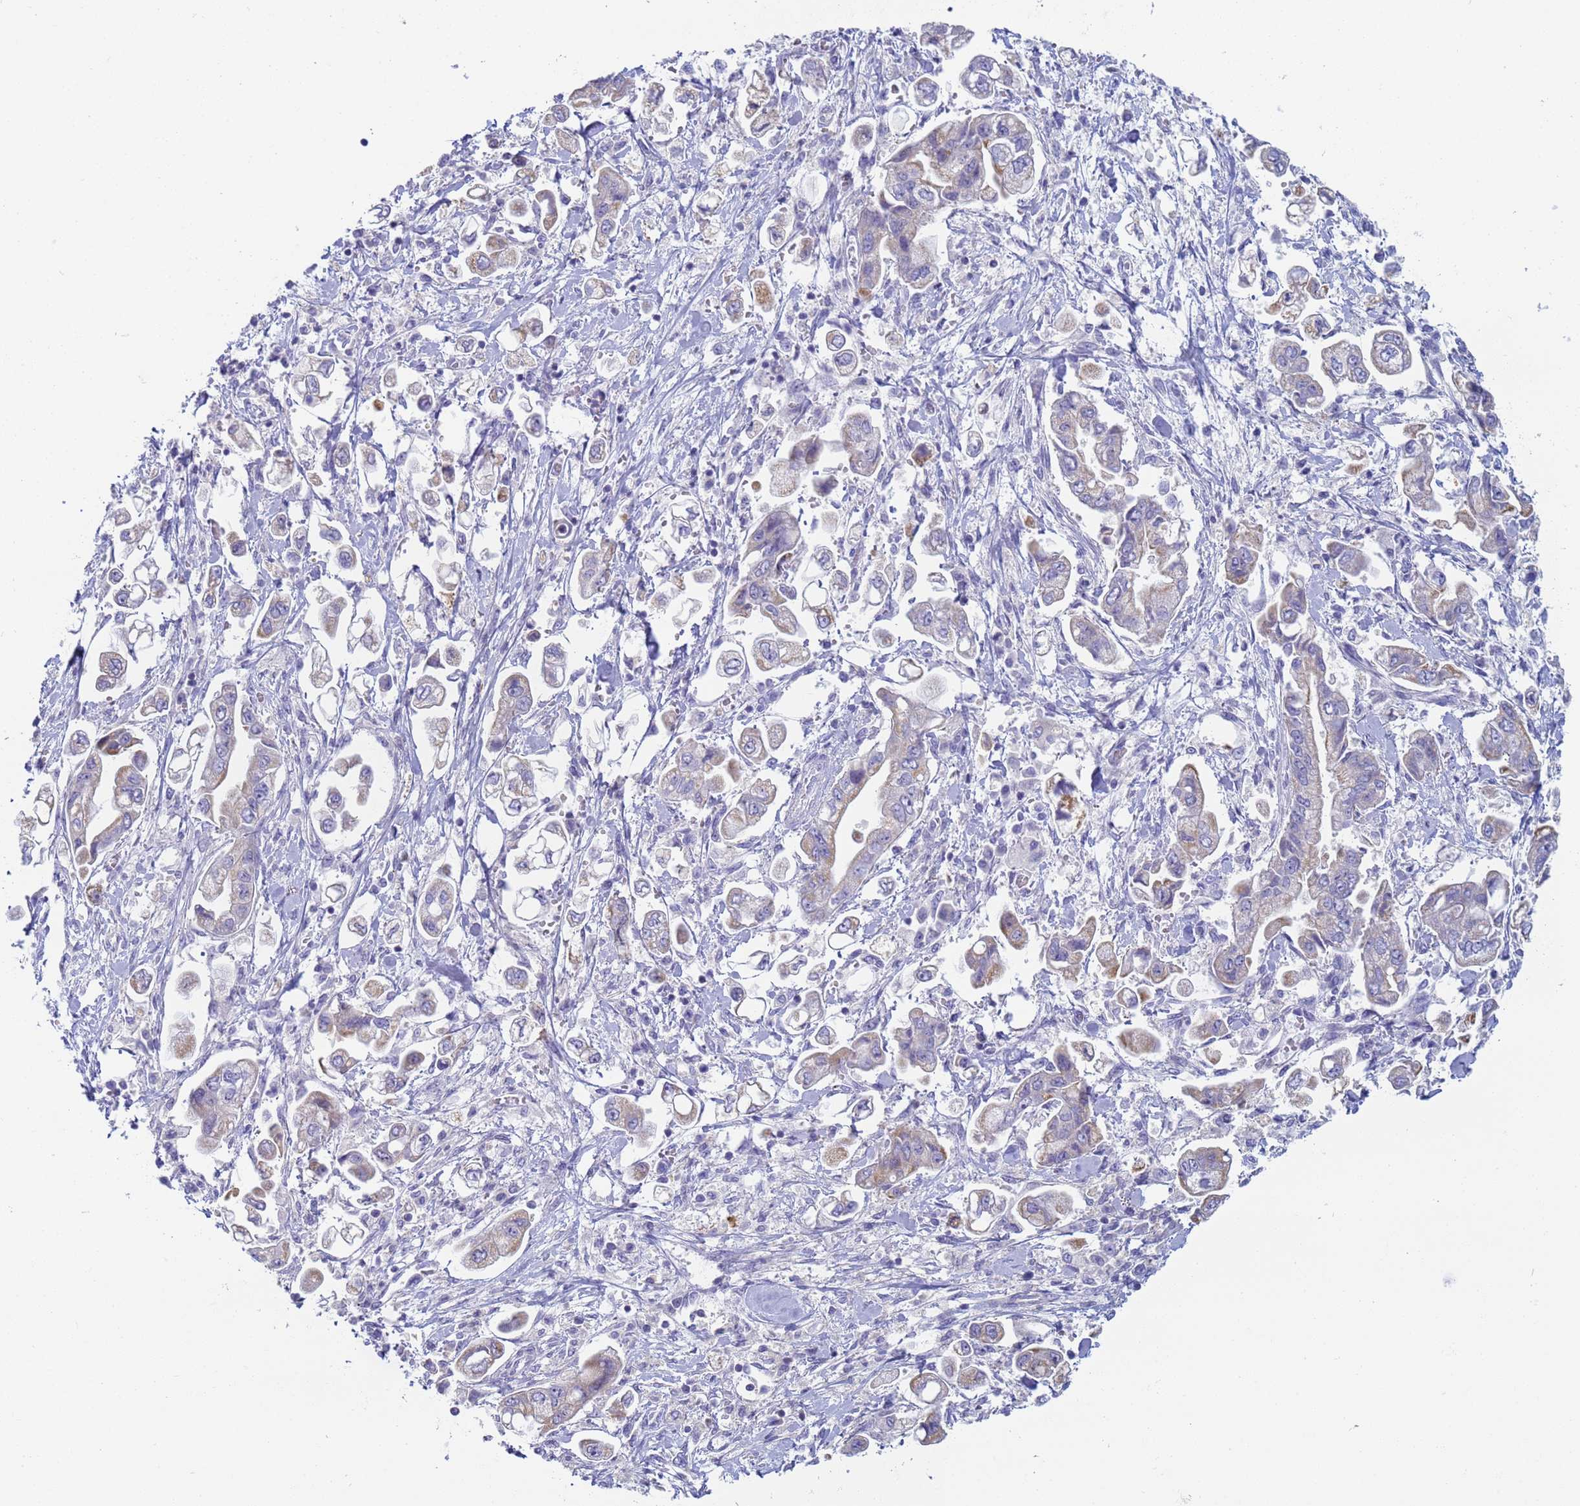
{"staining": {"intensity": "negative", "quantity": "none", "location": "none"}, "tissue": "stomach cancer", "cell_type": "Tumor cells", "image_type": "cancer", "snomed": [{"axis": "morphology", "description": "Adenocarcinoma, NOS"}, {"axis": "topography", "description": "Stomach"}], "caption": "Tumor cells are negative for brown protein staining in stomach adenocarcinoma.", "gene": "CR1", "patient": {"sex": "male", "age": 62}}